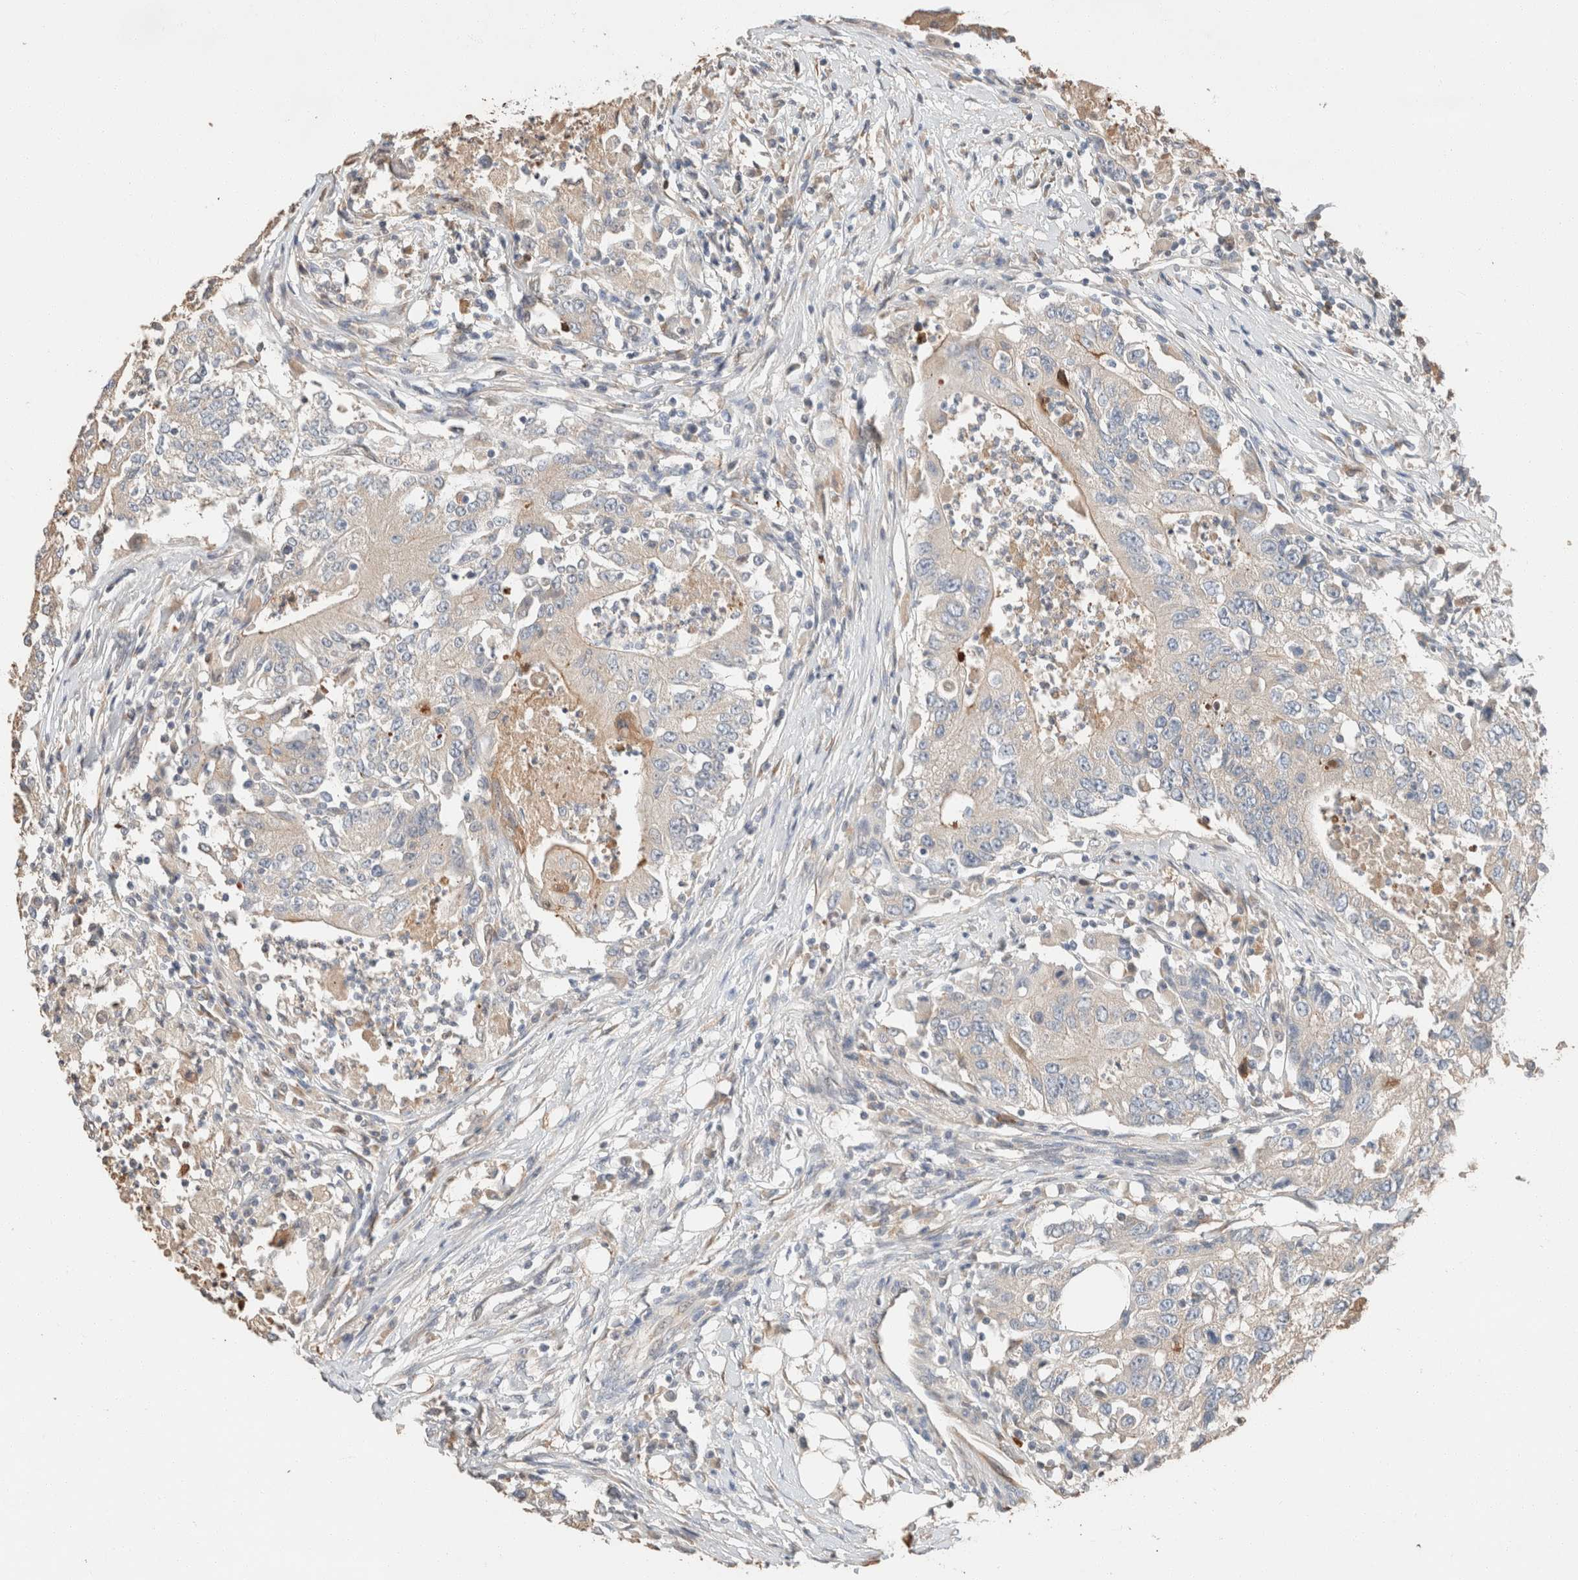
{"staining": {"intensity": "weak", "quantity": "<25%", "location": "cytoplasmic/membranous"}, "tissue": "colorectal cancer", "cell_type": "Tumor cells", "image_type": "cancer", "snomed": [{"axis": "morphology", "description": "Adenocarcinoma, NOS"}, {"axis": "topography", "description": "Colon"}], "caption": "Immunohistochemical staining of human colorectal cancer (adenocarcinoma) shows no significant staining in tumor cells.", "gene": "TUBD1", "patient": {"sex": "female", "age": 77}}